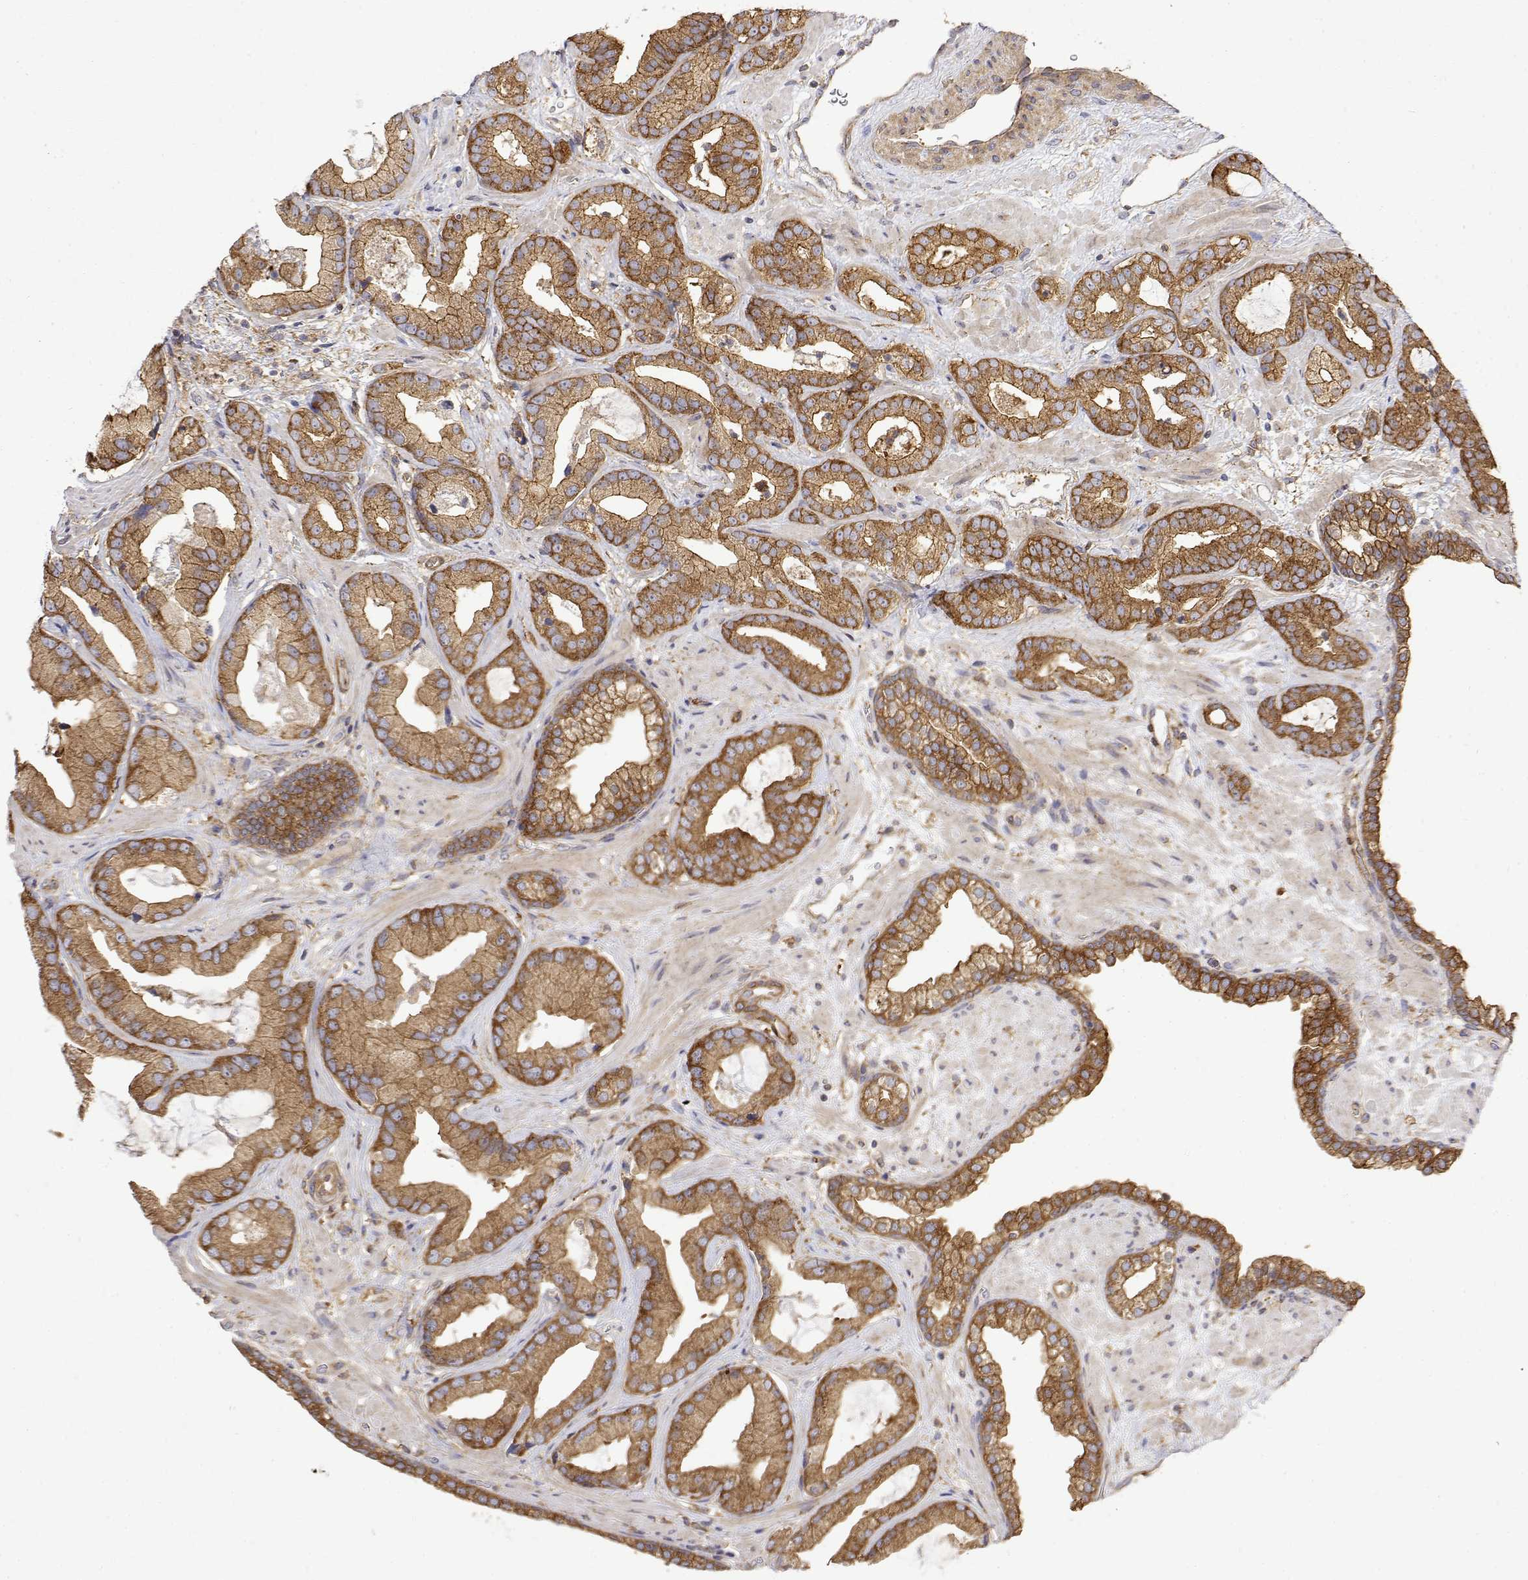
{"staining": {"intensity": "moderate", "quantity": ">75%", "location": "cytoplasmic/membranous"}, "tissue": "prostate cancer", "cell_type": "Tumor cells", "image_type": "cancer", "snomed": [{"axis": "morphology", "description": "Adenocarcinoma, Low grade"}, {"axis": "topography", "description": "Prostate"}], "caption": "Human prostate cancer (adenocarcinoma (low-grade)) stained for a protein (brown) demonstrates moderate cytoplasmic/membranous positive positivity in approximately >75% of tumor cells.", "gene": "PACSIN2", "patient": {"sex": "male", "age": 62}}